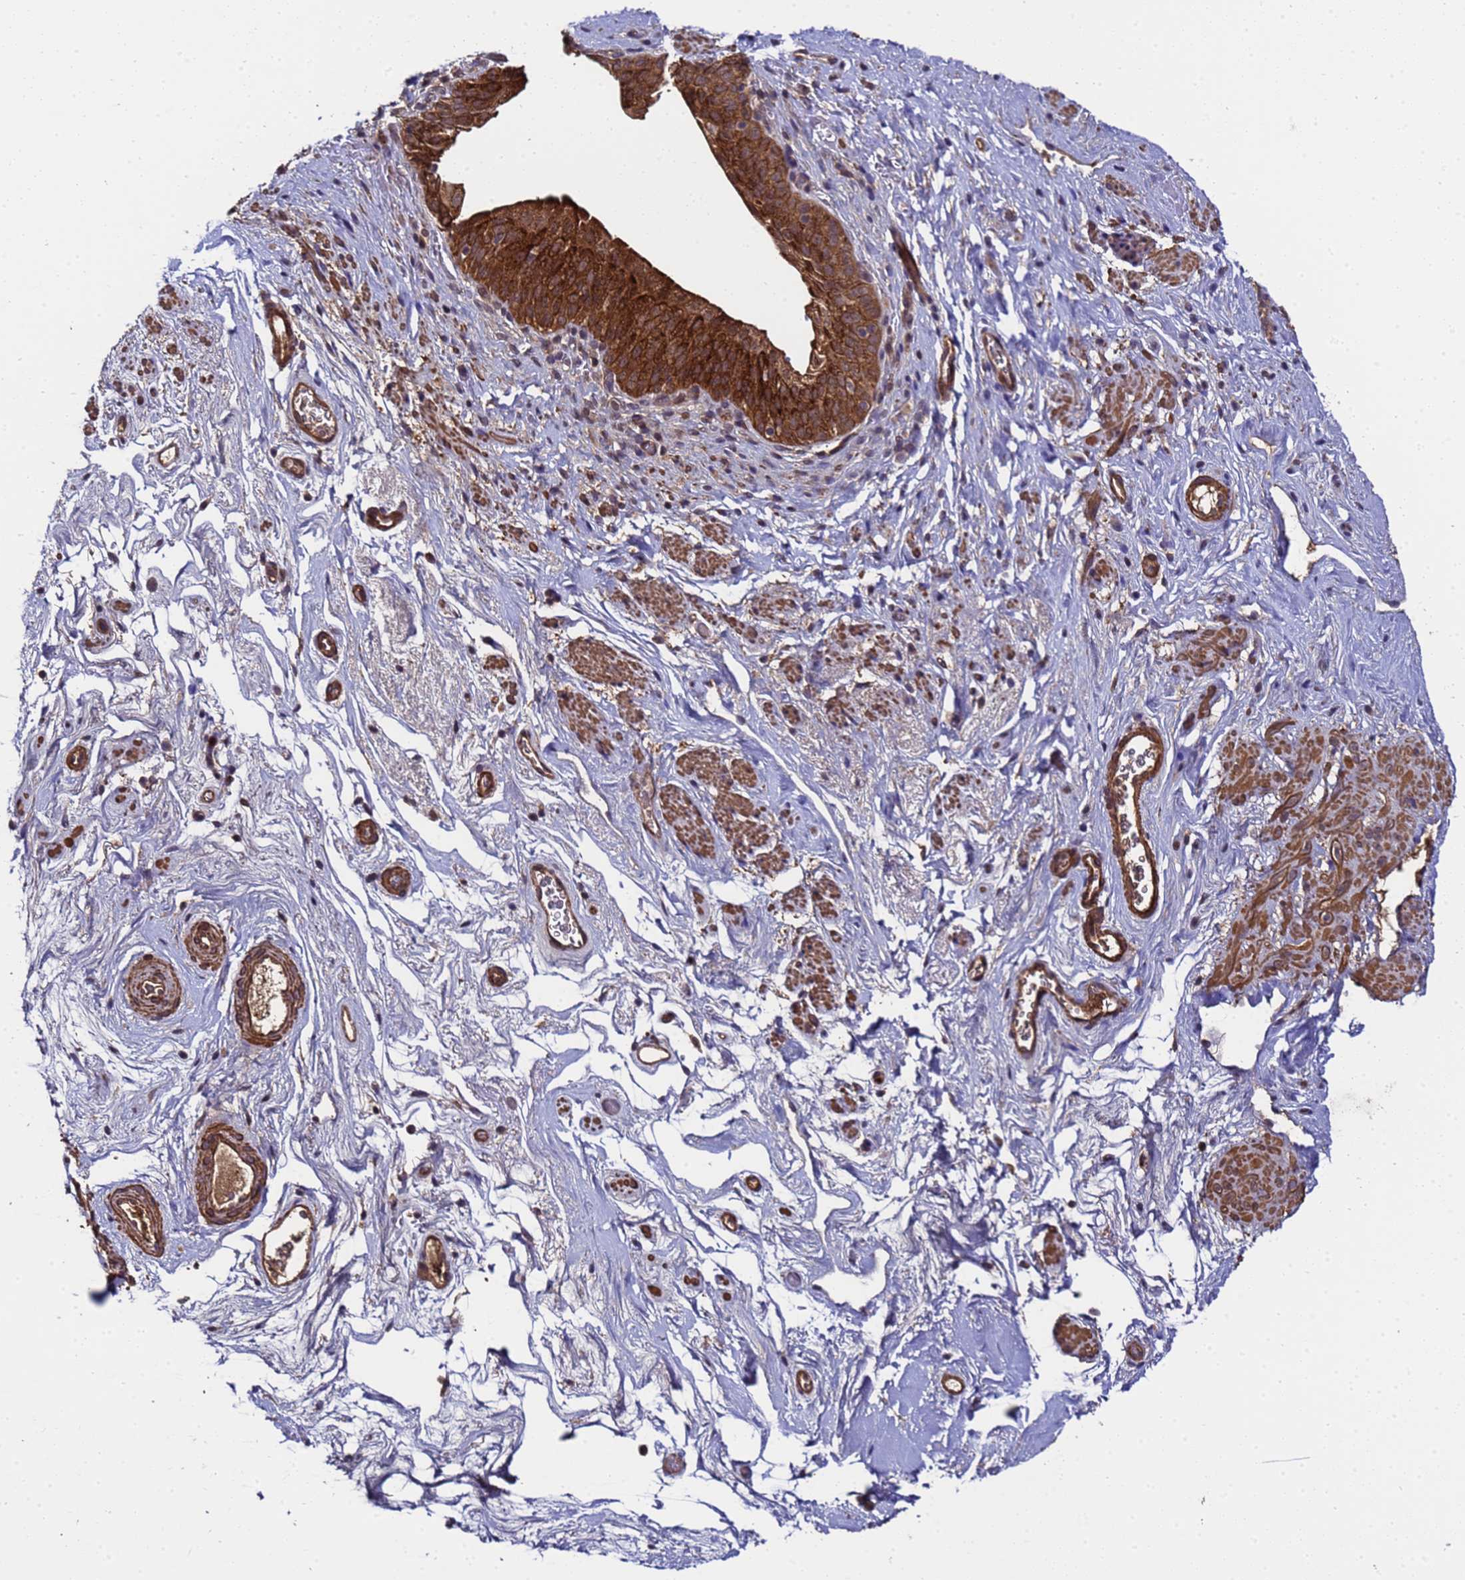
{"staining": {"intensity": "moderate", "quantity": "25%-75%", "location": "cytoplasmic/membranous"}, "tissue": "smooth muscle", "cell_type": "Smooth muscle cells", "image_type": "normal", "snomed": [{"axis": "morphology", "description": "Normal tissue, NOS"}, {"axis": "topography", "description": "Smooth muscle"}, {"axis": "topography", "description": "Peripheral nerve tissue"}], "caption": "Moderate cytoplasmic/membranous expression is present in approximately 25%-75% of smooth muscle cells in normal smooth muscle. The protein of interest is shown in brown color, while the nuclei are stained blue.", "gene": "GSTCD", "patient": {"sex": "male", "age": 69}}